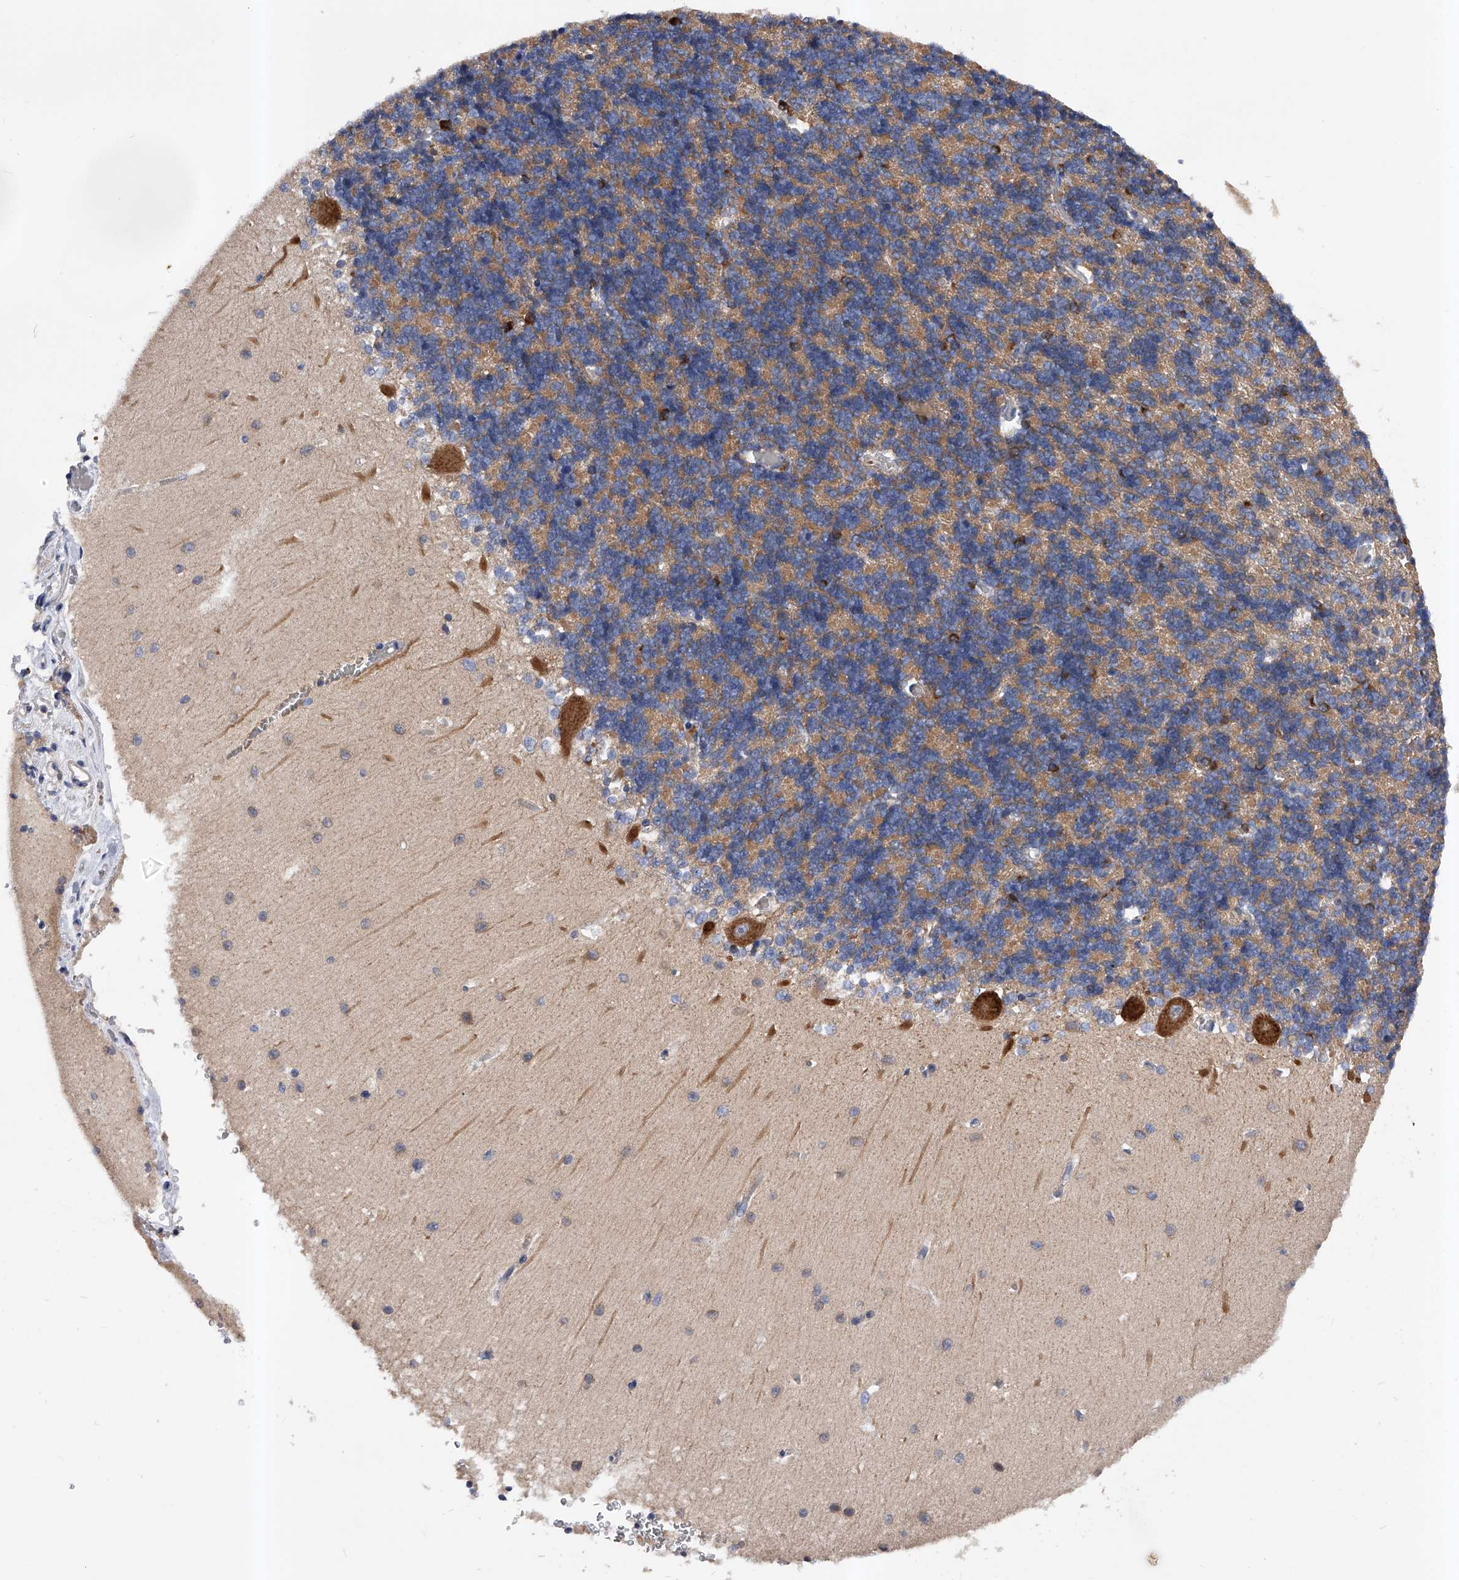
{"staining": {"intensity": "moderate", "quantity": "<25%", "location": "cytoplasmic/membranous"}, "tissue": "cerebellum", "cell_type": "Cells in granular layer", "image_type": "normal", "snomed": [{"axis": "morphology", "description": "Normal tissue, NOS"}, {"axis": "topography", "description": "Cerebellum"}], "caption": "Immunohistochemical staining of unremarkable human cerebellum demonstrates low levels of moderate cytoplasmic/membranous staining in approximately <25% of cells in granular layer.", "gene": "ARL4C", "patient": {"sex": "male", "age": 37}}